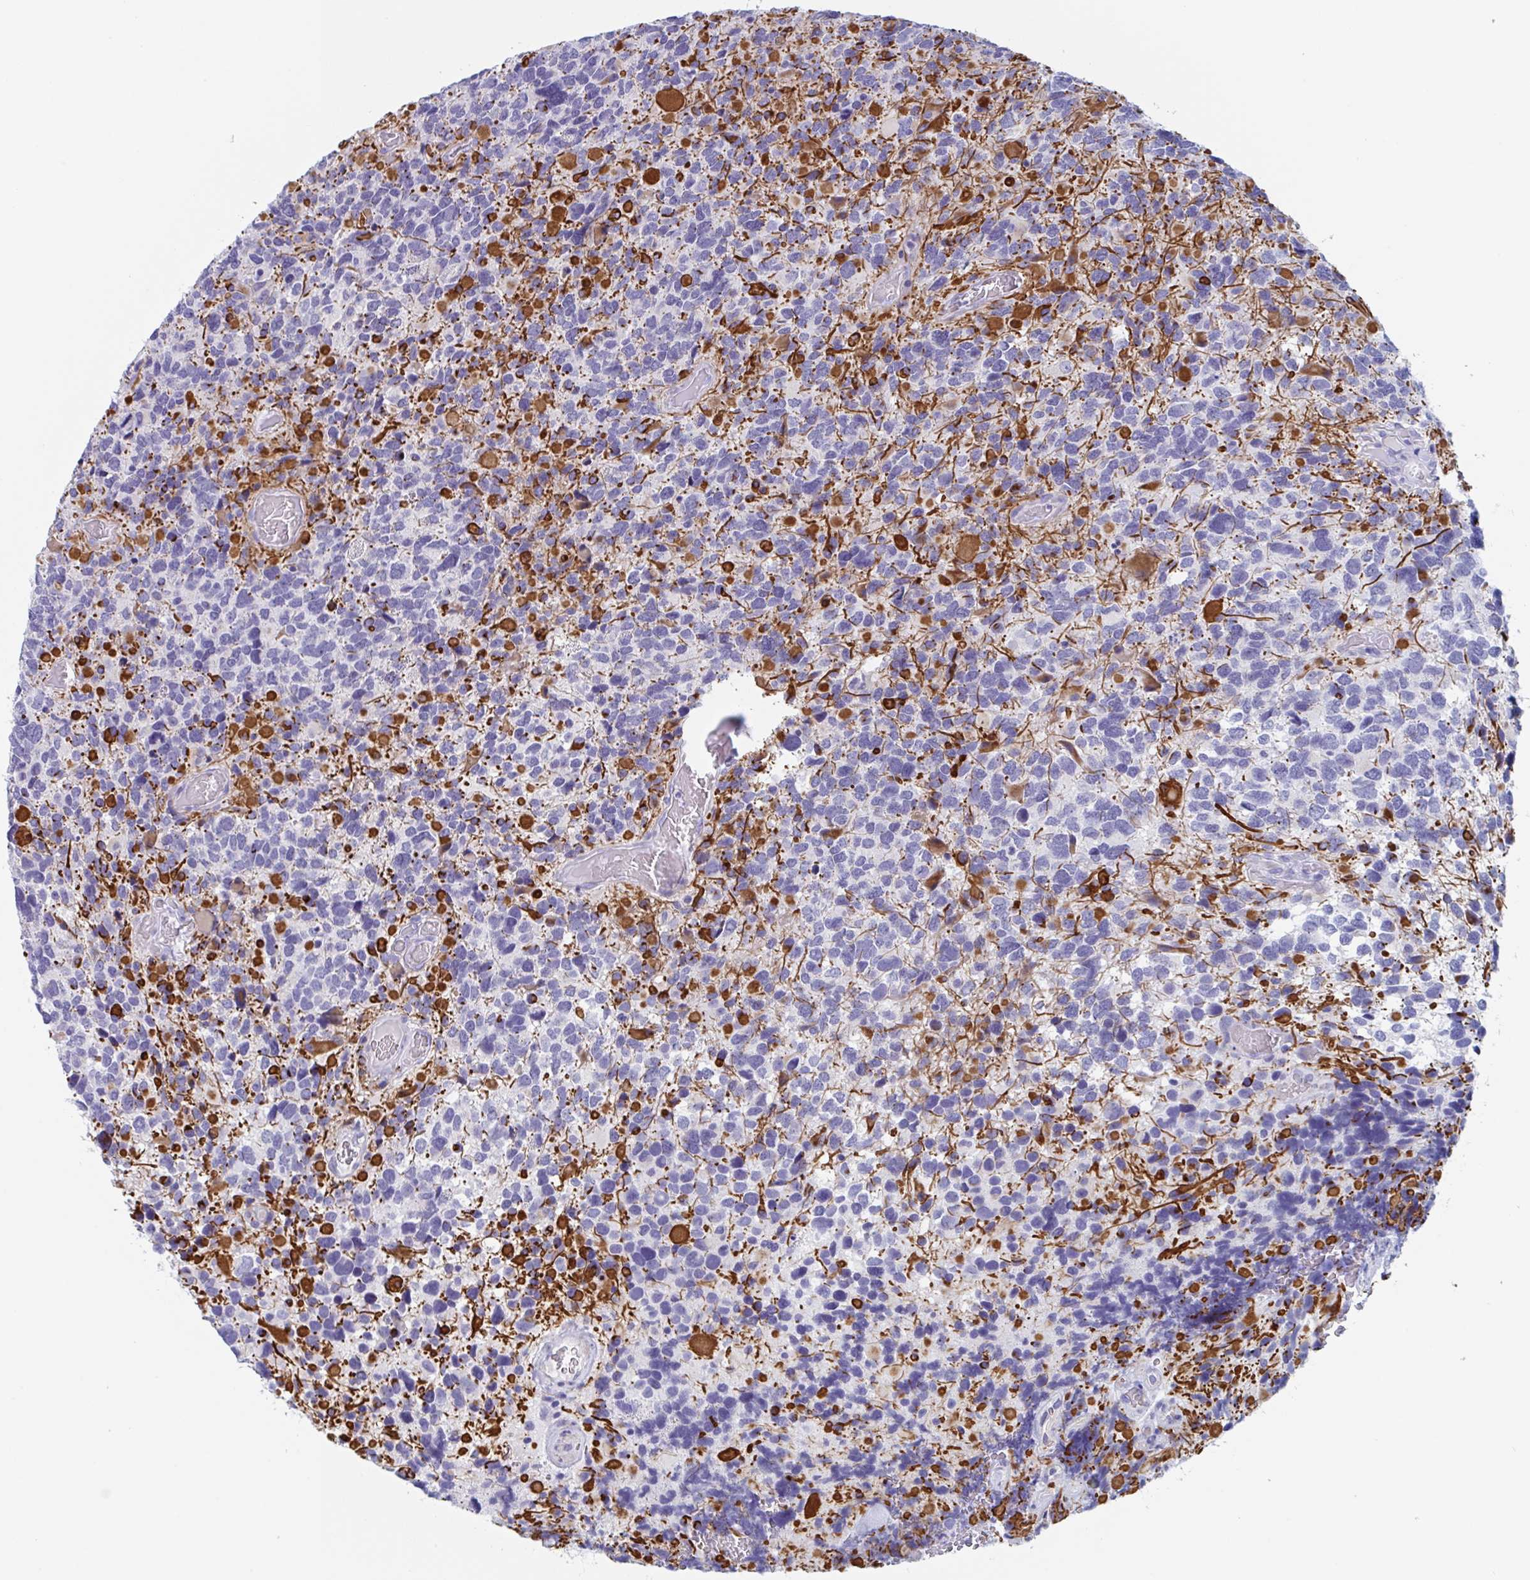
{"staining": {"intensity": "strong", "quantity": "<25%", "location": "cytoplasmic/membranous"}, "tissue": "glioma", "cell_type": "Tumor cells", "image_type": "cancer", "snomed": [{"axis": "morphology", "description": "Glioma, malignant, High grade"}, {"axis": "topography", "description": "Brain"}], "caption": "Protein staining reveals strong cytoplasmic/membranous expression in approximately <25% of tumor cells in malignant glioma (high-grade). The staining was performed using DAB to visualize the protein expression in brown, while the nuclei were stained in blue with hematoxylin (Magnification: 20x).", "gene": "ZPBP", "patient": {"sex": "female", "age": 40}}